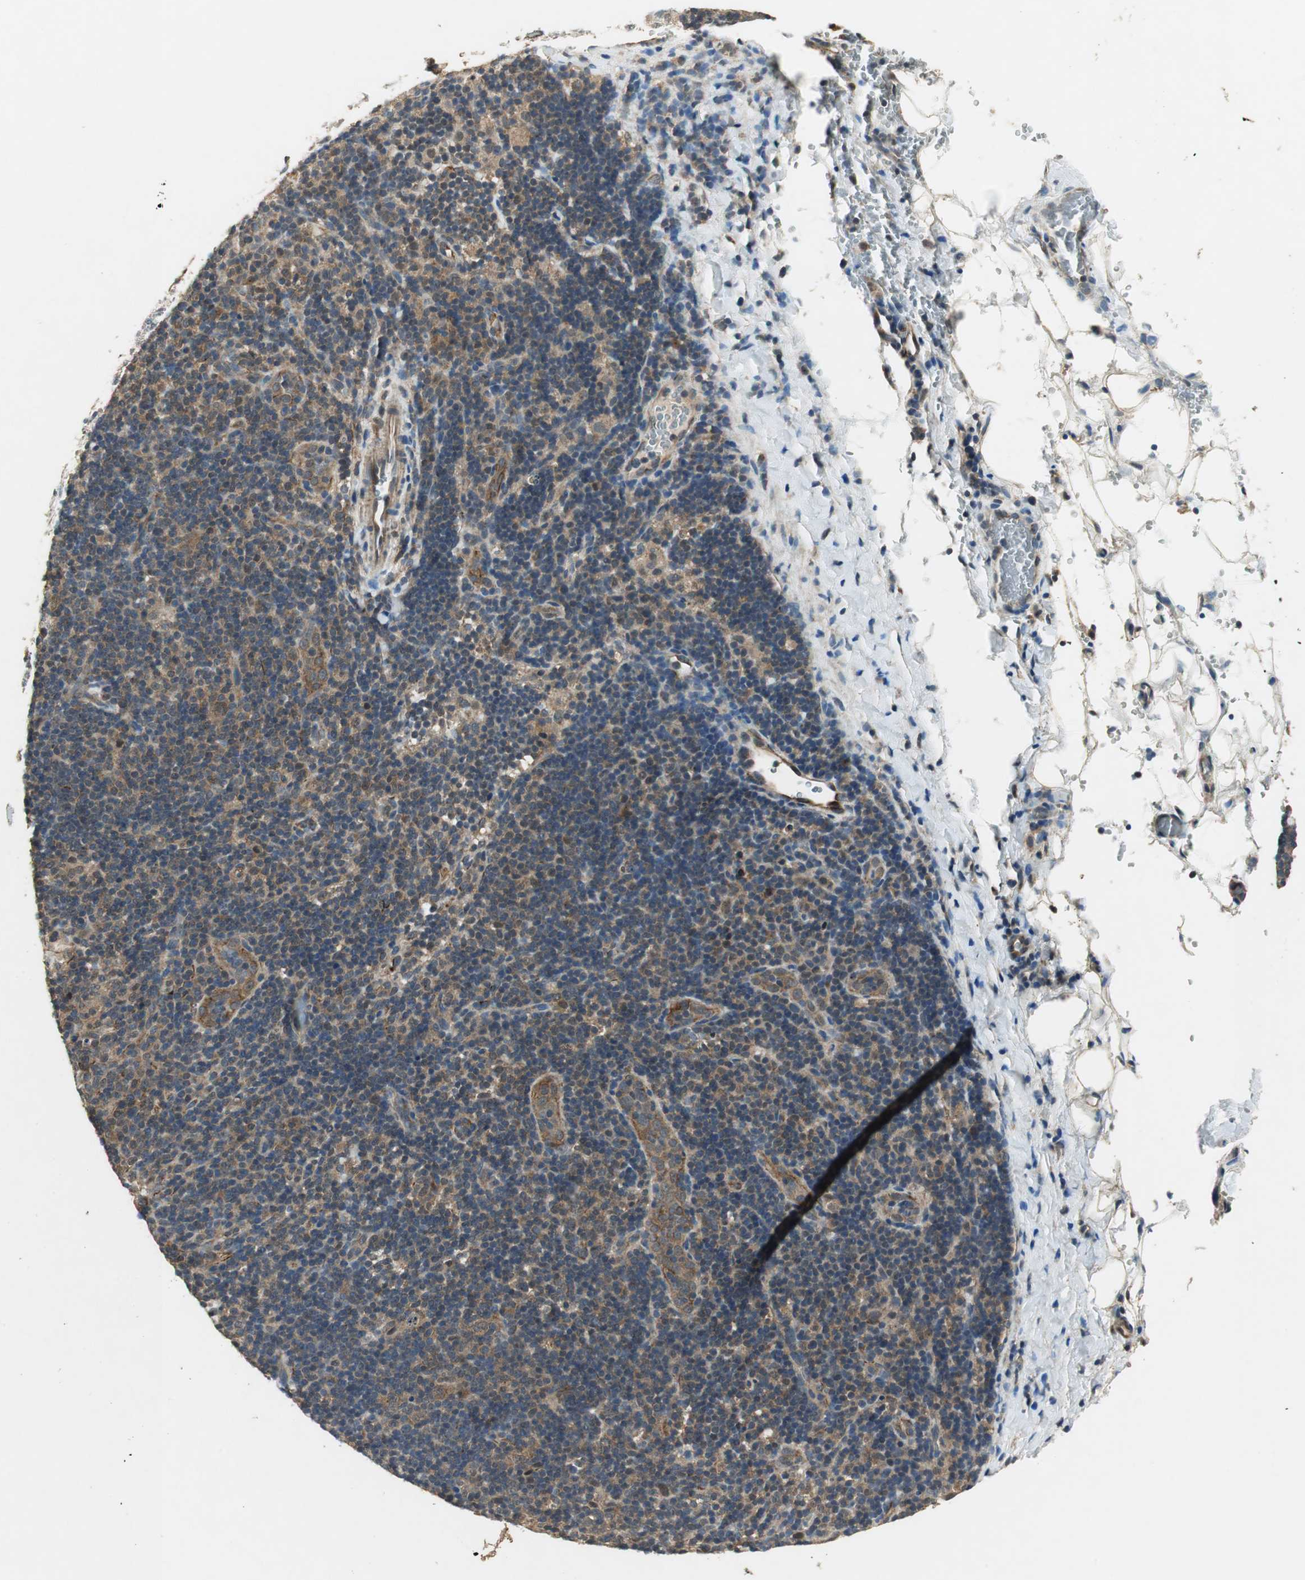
{"staining": {"intensity": "moderate", "quantity": "25%-75%", "location": "cytoplasmic/membranous"}, "tissue": "lymphoma", "cell_type": "Tumor cells", "image_type": "cancer", "snomed": [{"axis": "morphology", "description": "Hodgkin's disease, NOS"}, {"axis": "topography", "description": "Lymph node"}], "caption": "Hodgkin's disease stained with DAB (3,3'-diaminobenzidine) immunohistochemistry shows medium levels of moderate cytoplasmic/membranous staining in approximately 25%-75% of tumor cells.", "gene": "PSMB4", "patient": {"sex": "female", "age": 57}}